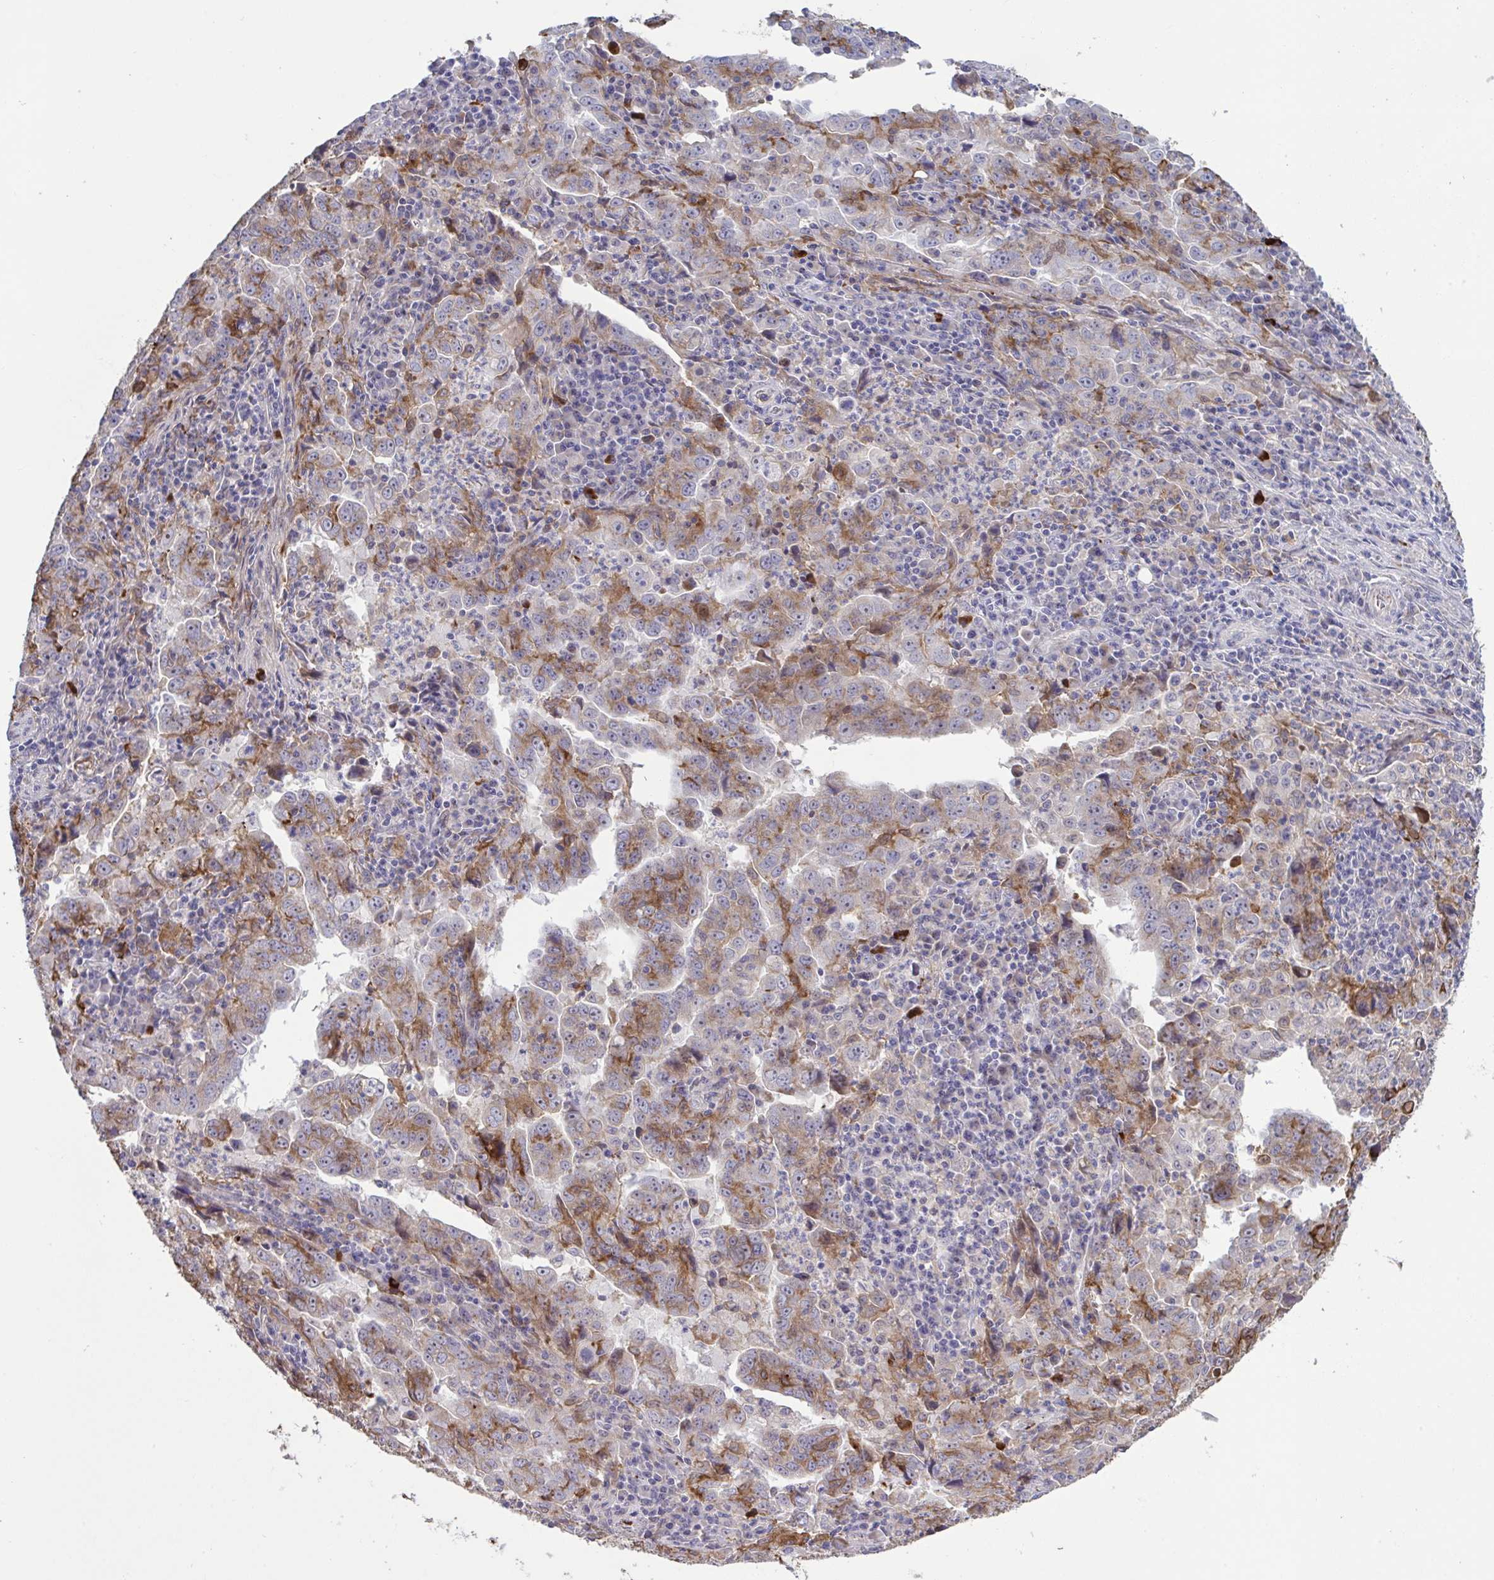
{"staining": {"intensity": "weak", "quantity": "25%-75%", "location": "cytoplasmic/membranous"}, "tissue": "lung cancer", "cell_type": "Tumor cells", "image_type": "cancer", "snomed": [{"axis": "morphology", "description": "Adenocarcinoma, NOS"}, {"axis": "topography", "description": "Lung"}], "caption": "Protein expression analysis of human lung adenocarcinoma reveals weak cytoplasmic/membranous positivity in approximately 25%-75% of tumor cells.", "gene": "CD101", "patient": {"sex": "male", "age": 67}}